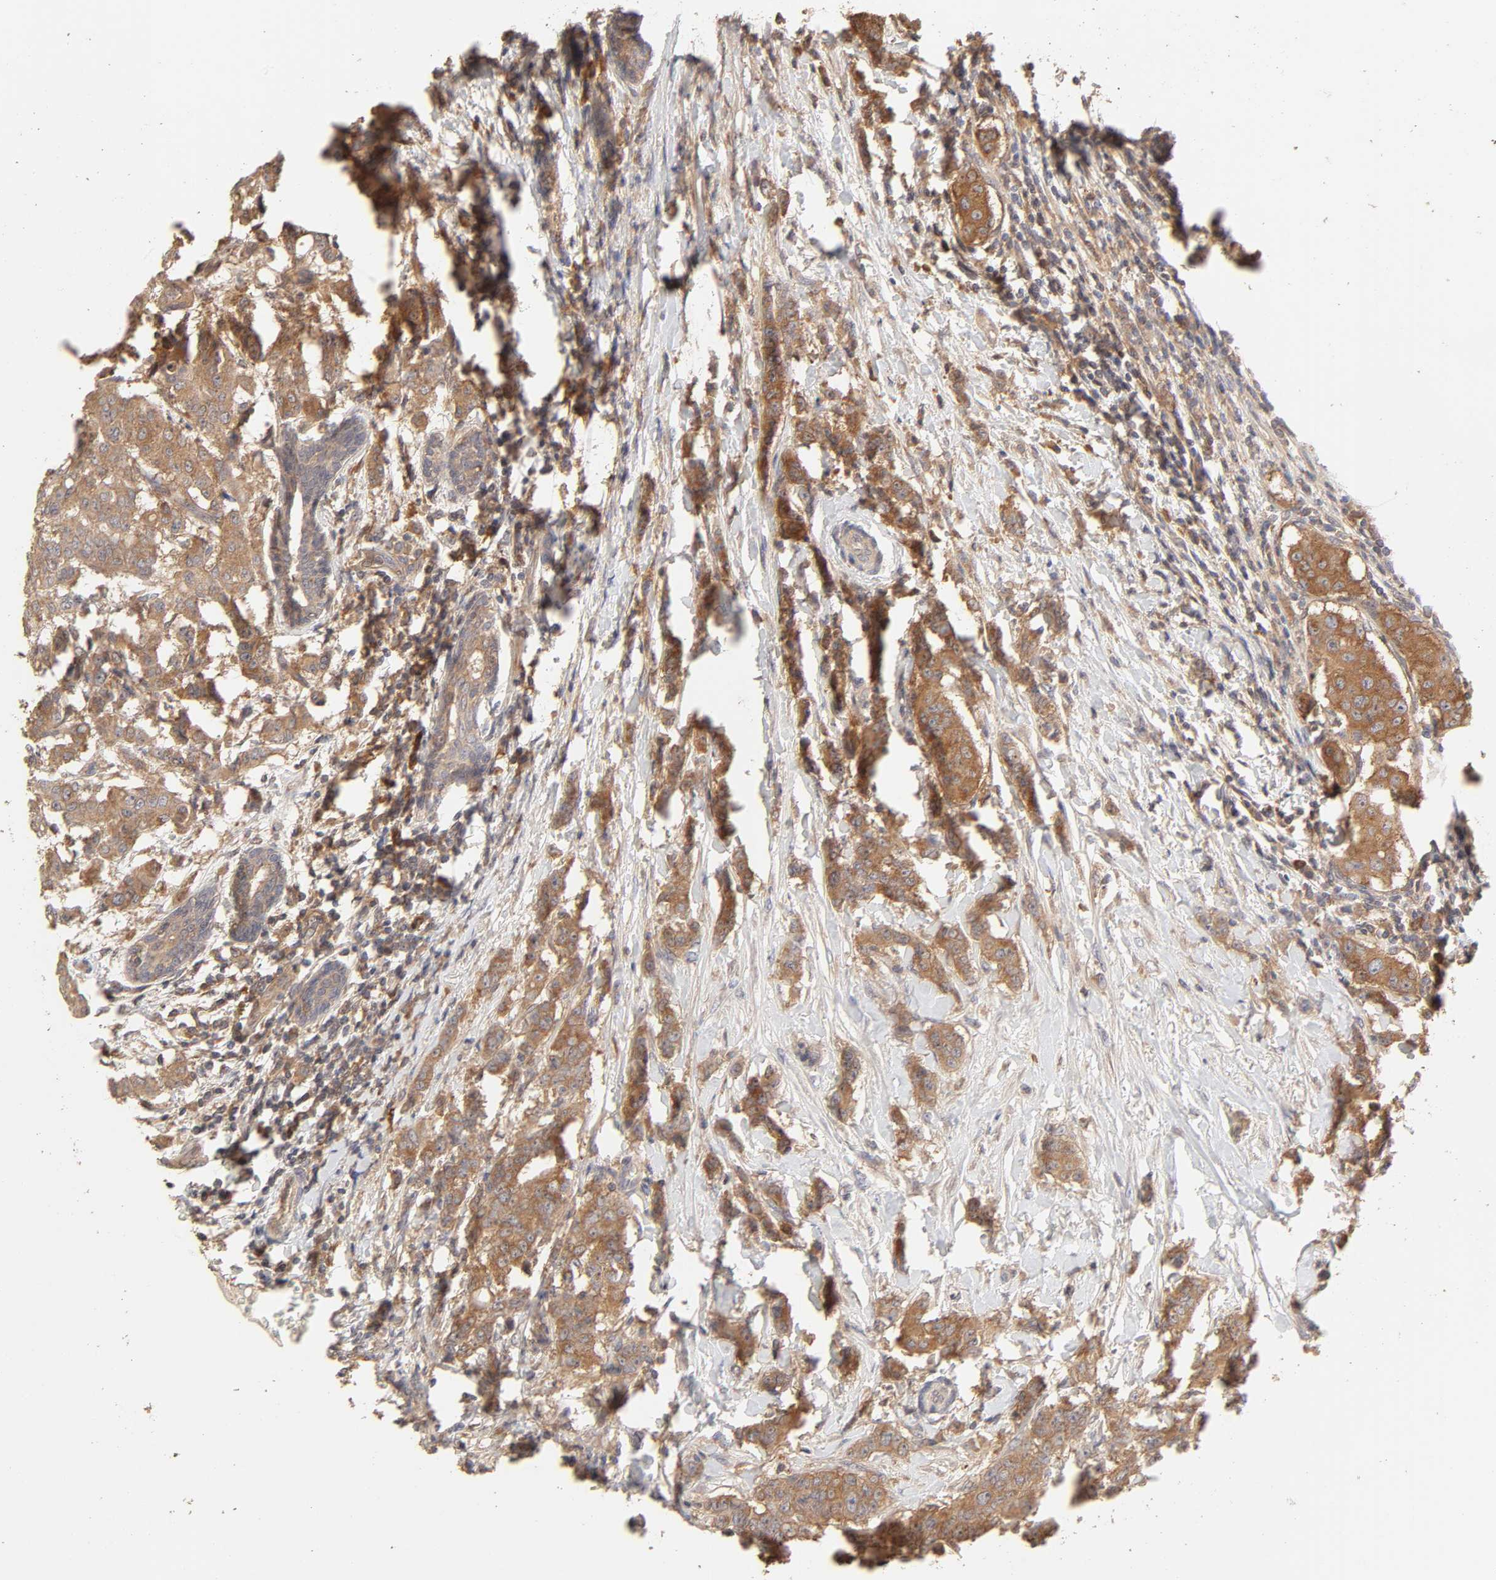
{"staining": {"intensity": "moderate", "quantity": ">75%", "location": "cytoplasmic/membranous"}, "tissue": "breast cancer", "cell_type": "Tumor cells", "image_type": "cancer", "snomed": [{"axis": "morphology", "description": "Duct carcinoma"}, {"axis": "topography", "description": "Breast"}], "caption": "Immunohistochemical staining of breast cancer shows moderate cytoplasmic/membranous protein staining in about >75% of tumor cells.", "gene": "AP1G2", "patient": {"sex": "female", "age": 40}}